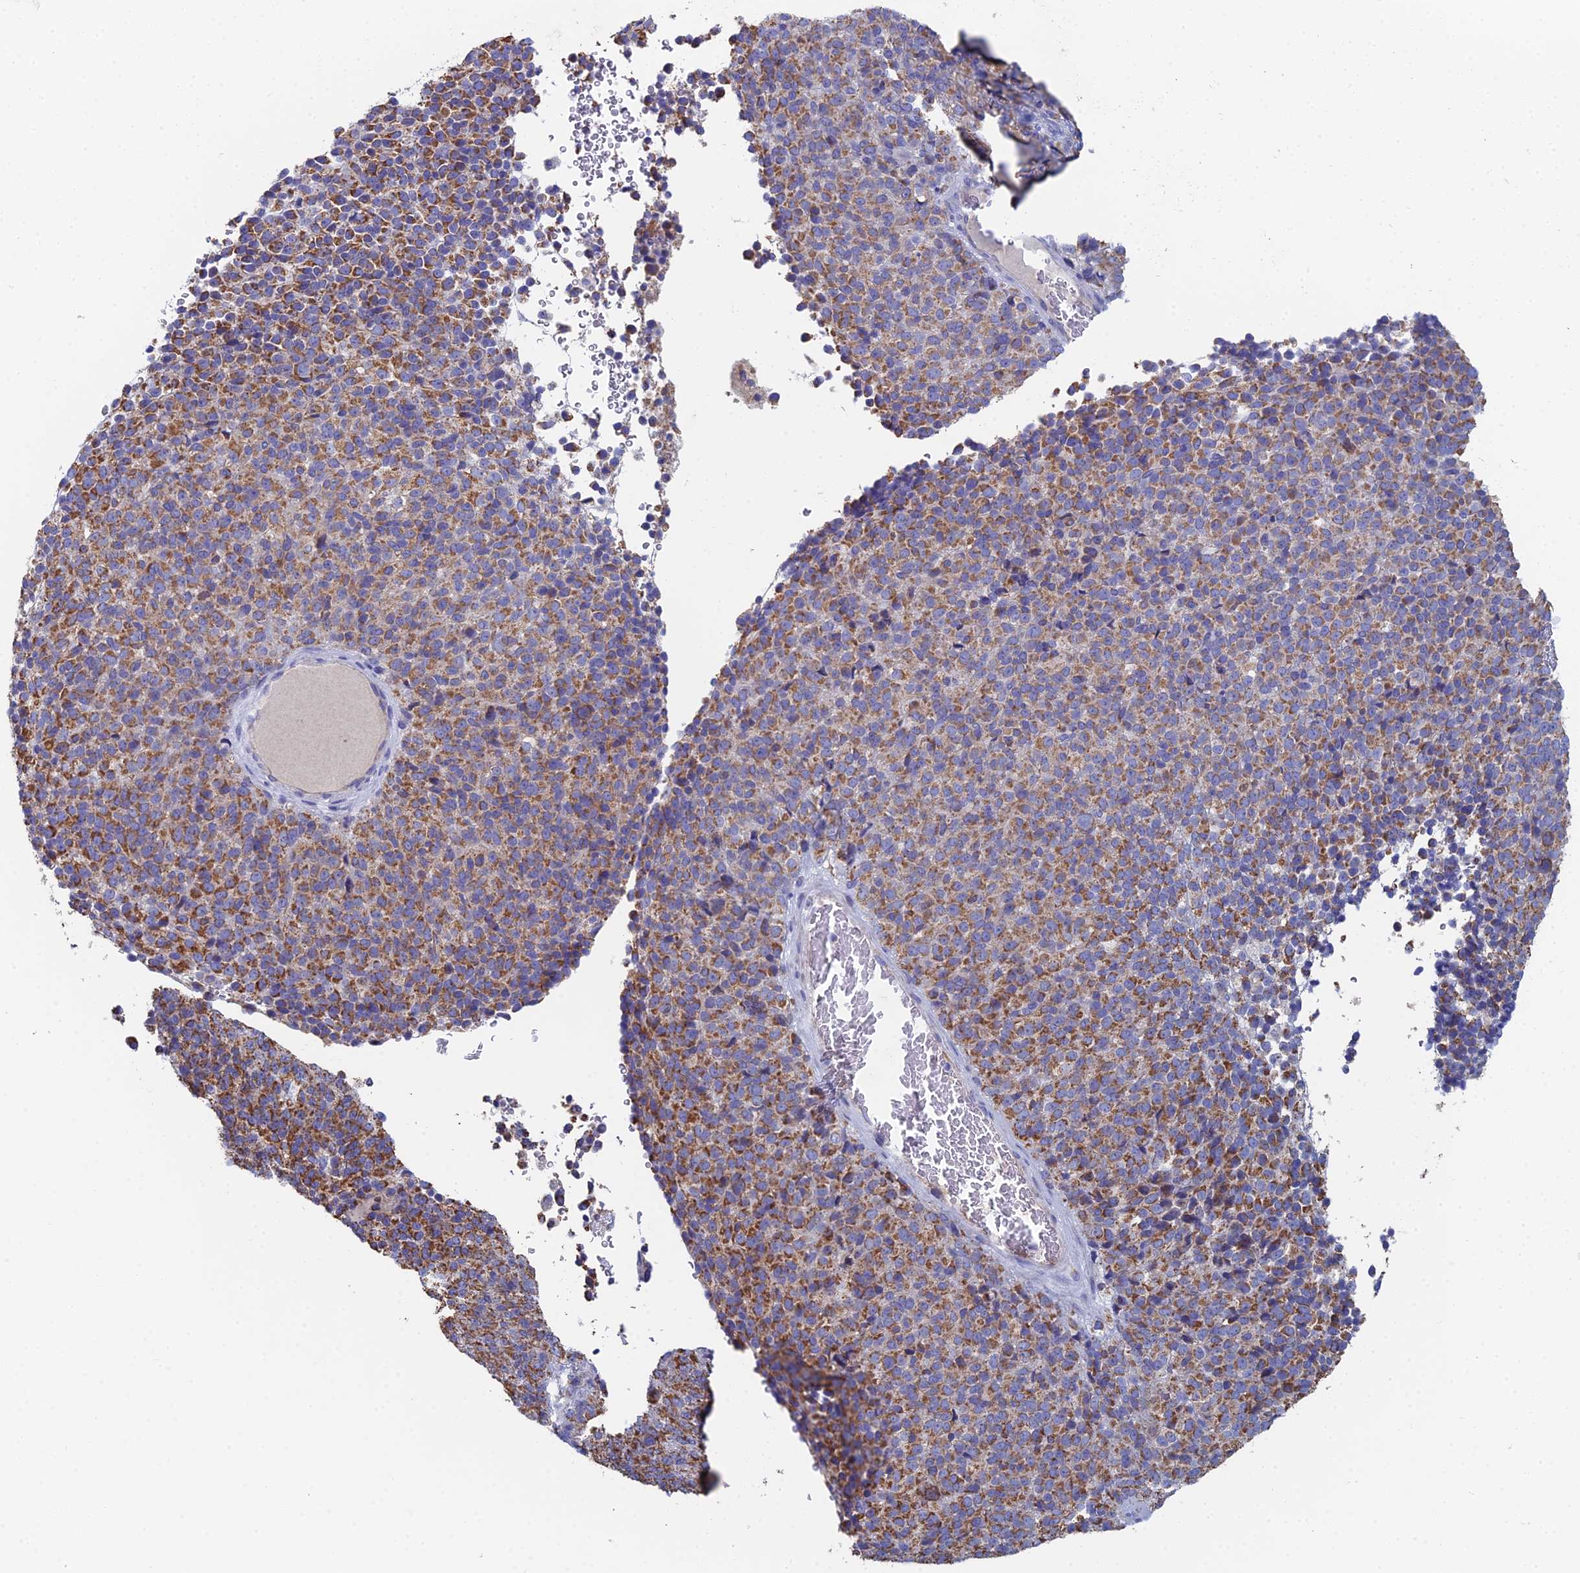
{"staining": {"intensity": "moderate", "quantity": ">75%", "location": "cytoplasmic/membranous"}, "tissue": "melanoma", "cell_type": "Tumor cells", "image_type": "cancer", "snomed": [{"axis": "morphology", "description": "Malignant melanoma, Metastatic site"}, {"axis": "topography", "description": "Brain"}], "caption": "Moderate cytoplasmic/membranous protein staining is appreciated in approximately >75% of tumor cells in melanoma.", "gene": "SPOCK2", "patient": {"sex": "female", "age": 56}}